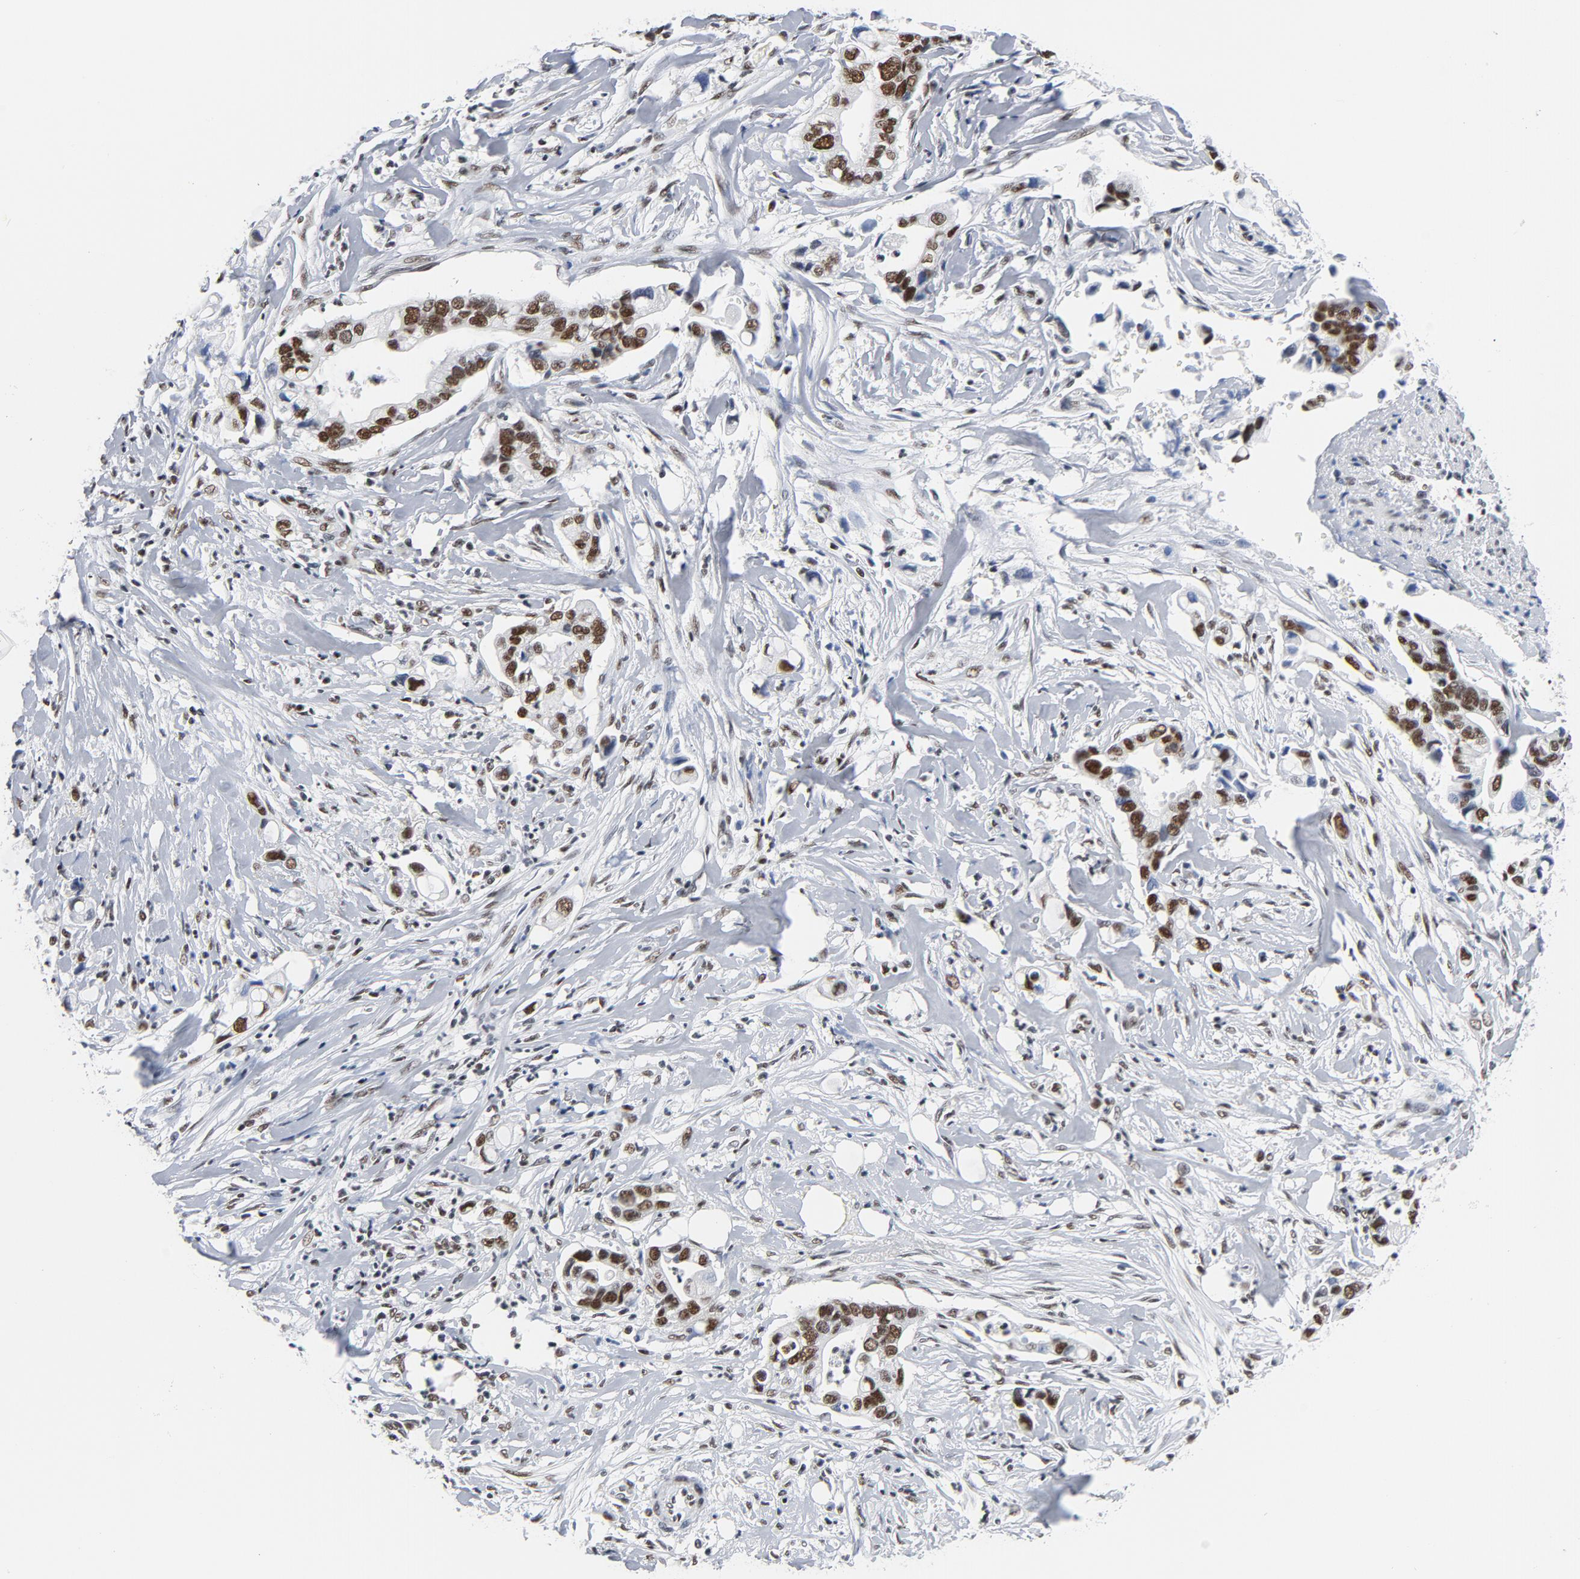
{"staining": {"intensity": "strong", "quantity": ">75%", "location": "cytoplasmic/membranous,nuclear"}, "tissue": "pancreatic cancer", "cell_type": "Tumor cells", "image_type": "cancer", "snomed": [{"axis": "morphology", "description": "Adenocarcinoma, NOS"}, {"axis": "topography", "description": "Pancreas"}], "caption": "Adenocarcinoma (pancreatic) was stained to show a protein in brown. There is high levels of strong cytoplasmic/membranous and nuclear positivity in about >75% of tumor cells.", "gene": "CSTF2", "patient": {"sex": "male", "age": 70}}